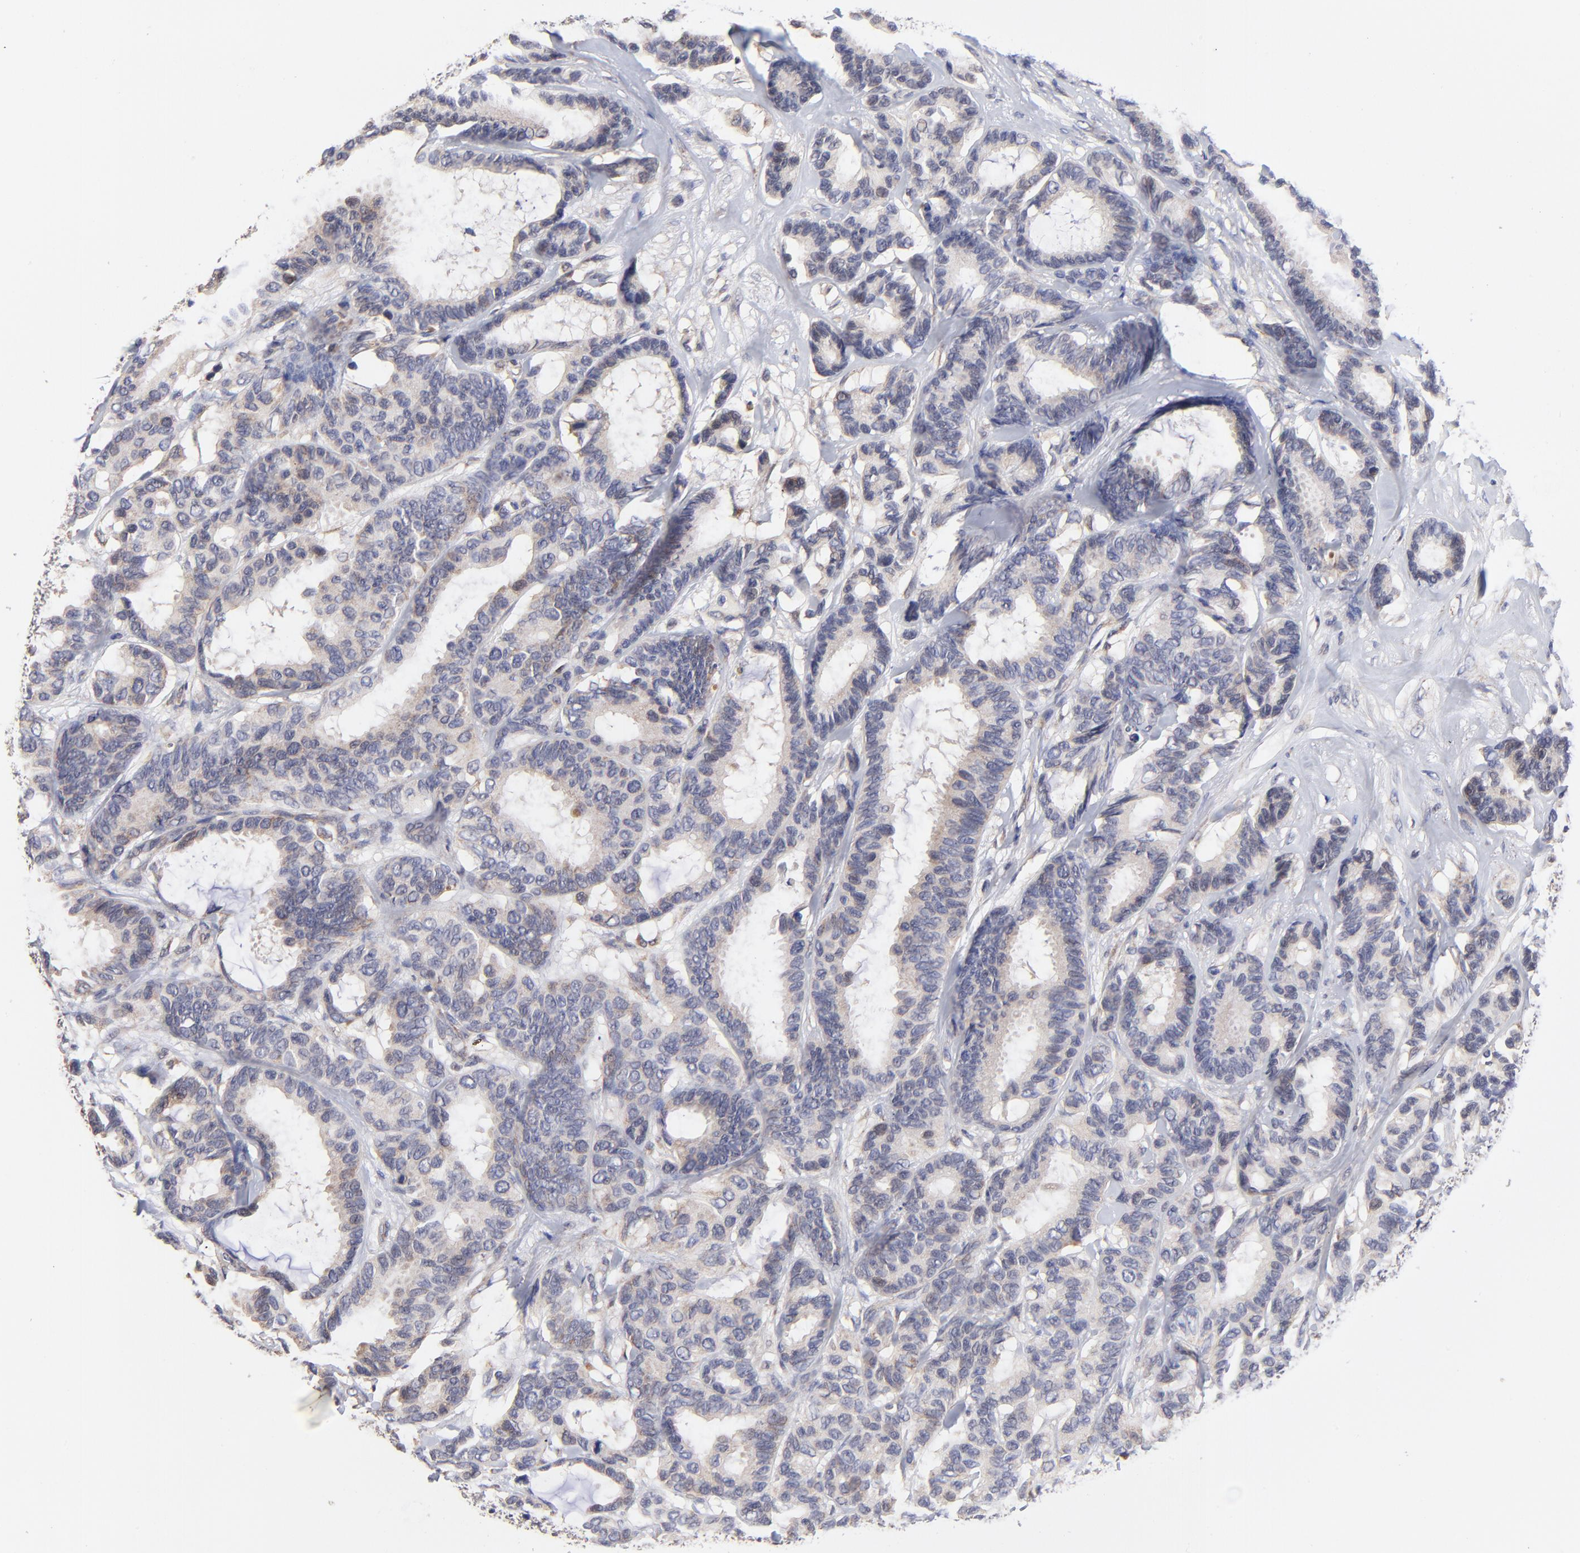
{"staining": {"intensity": "weak", "quantity": "25%-75%", "location": "cytoplasmic/membranous"}, "tissue": "breast cancer", "cell_type": "Tumor cells", "image_type": "cancer", "snomed": [{"axis": "morphology", "description": "Duct carcinoma"}, {"axis": "topography", "description": "Breast"}], "caption": "An immunohistochemistry (IHC) photomicrograph of tumor tissue is shown. Protein staining in brown shows weak cytoplasmic/membranous positivity in breast cancer (intraductal carcinoma) within tumor cells.", "gene": "FBXL12", "patient": {"sex": "female", "age": 87}}